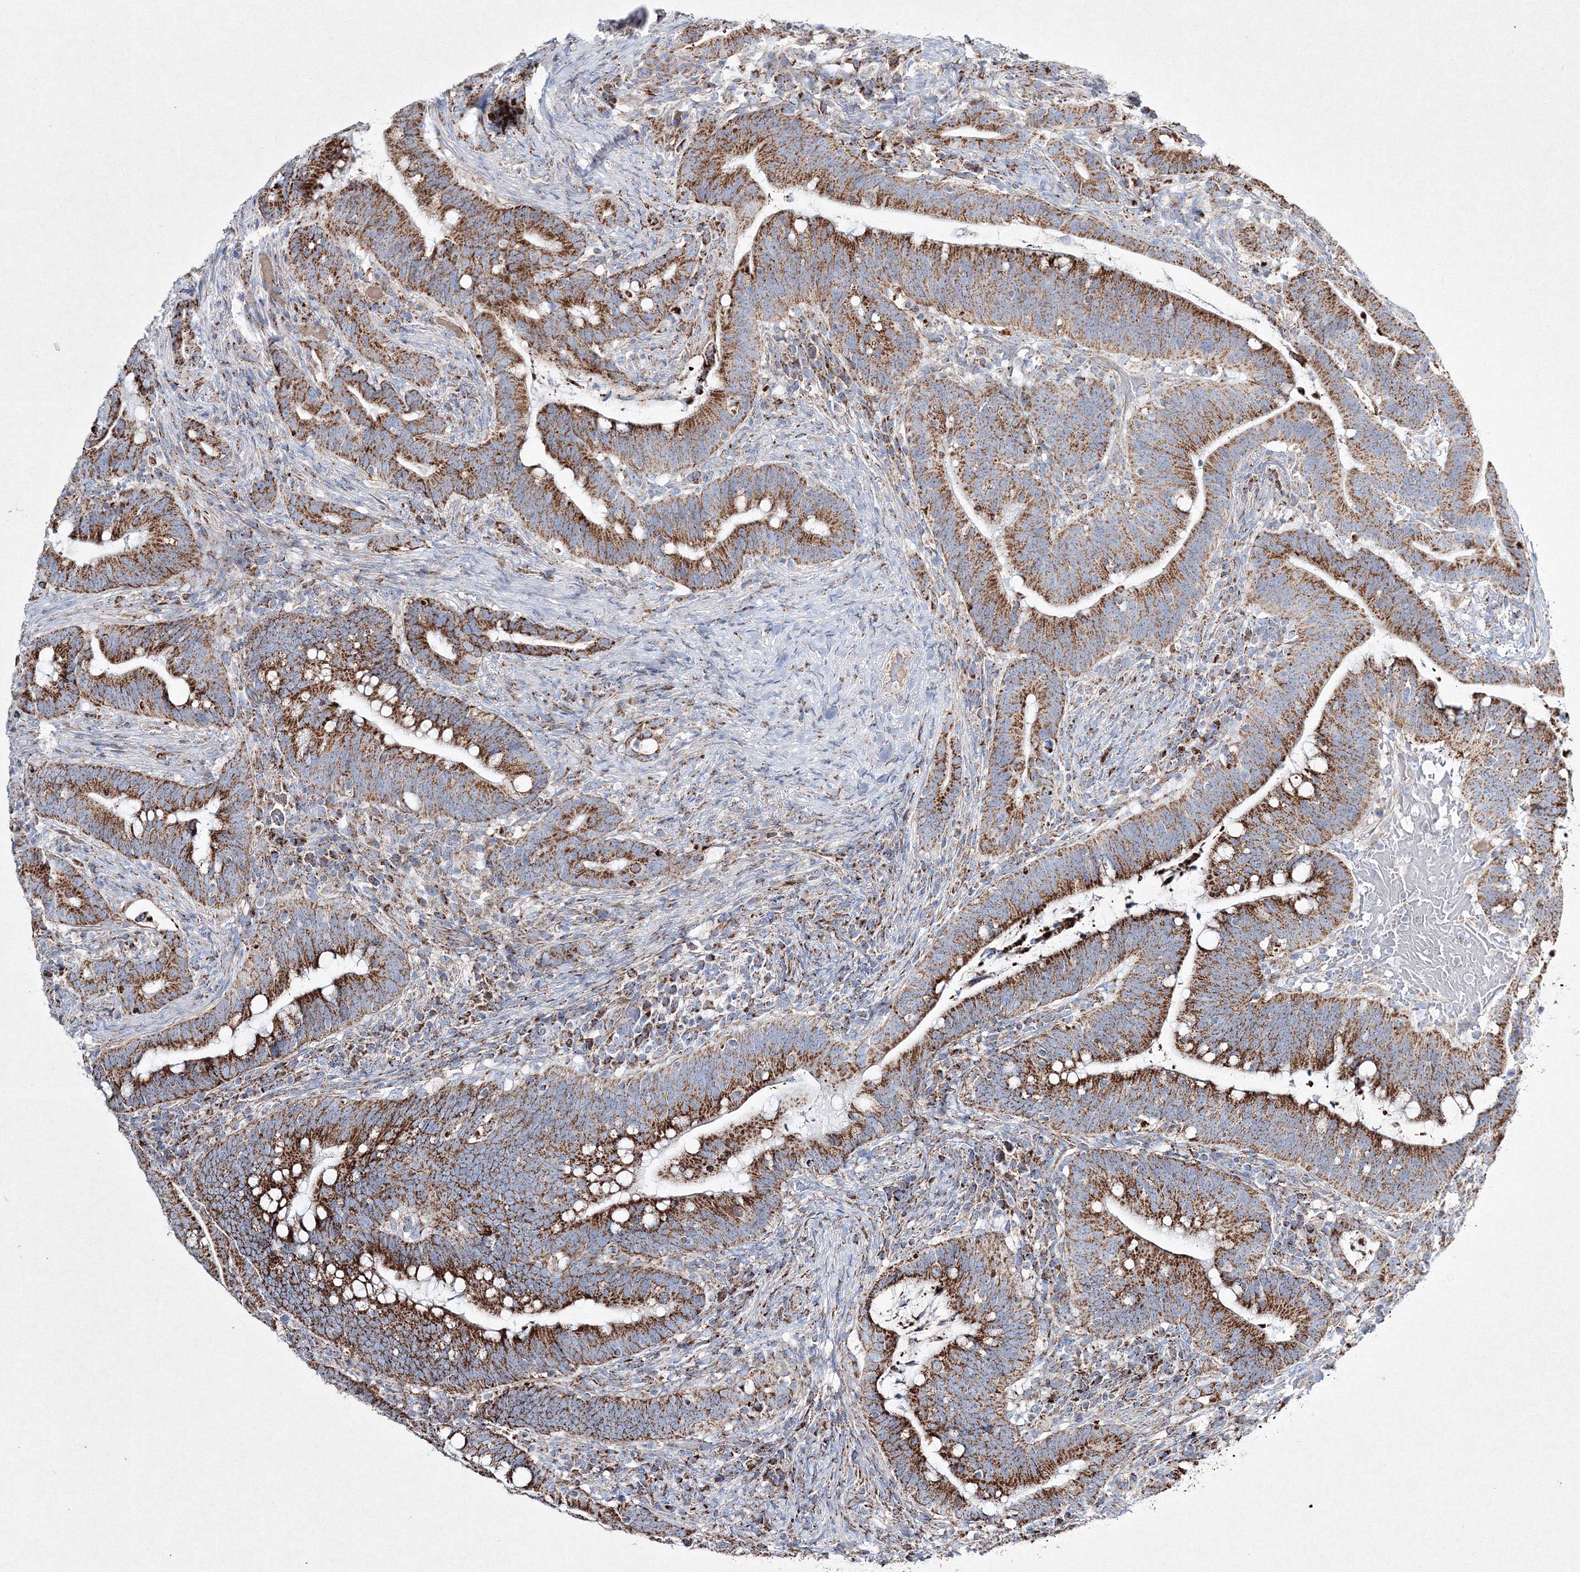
{"staining": {"intensity": "strong", "quantity": ">75%", "location": "cytoplasmic/membranous"}, "tissue": "colorectal cancer", "cell_type": "Tumor cells", "image_type": "cancer", "snomed": [{"axis": "morphology", "description": "Adenocarcinoma, NOS"}, {"axis": "topography", "description": "Colon"}], "caption": "Immunohistochemistry photomicrograph of colorectal cancer (adenocarcinoma) stained for a protein (brown), which shows high levels of strong cytoplasmic/membranous positivity in approximately >75% of tumor cells.", "gene": "IGSF9", "patient": {"sex": "female", "age": 66}}